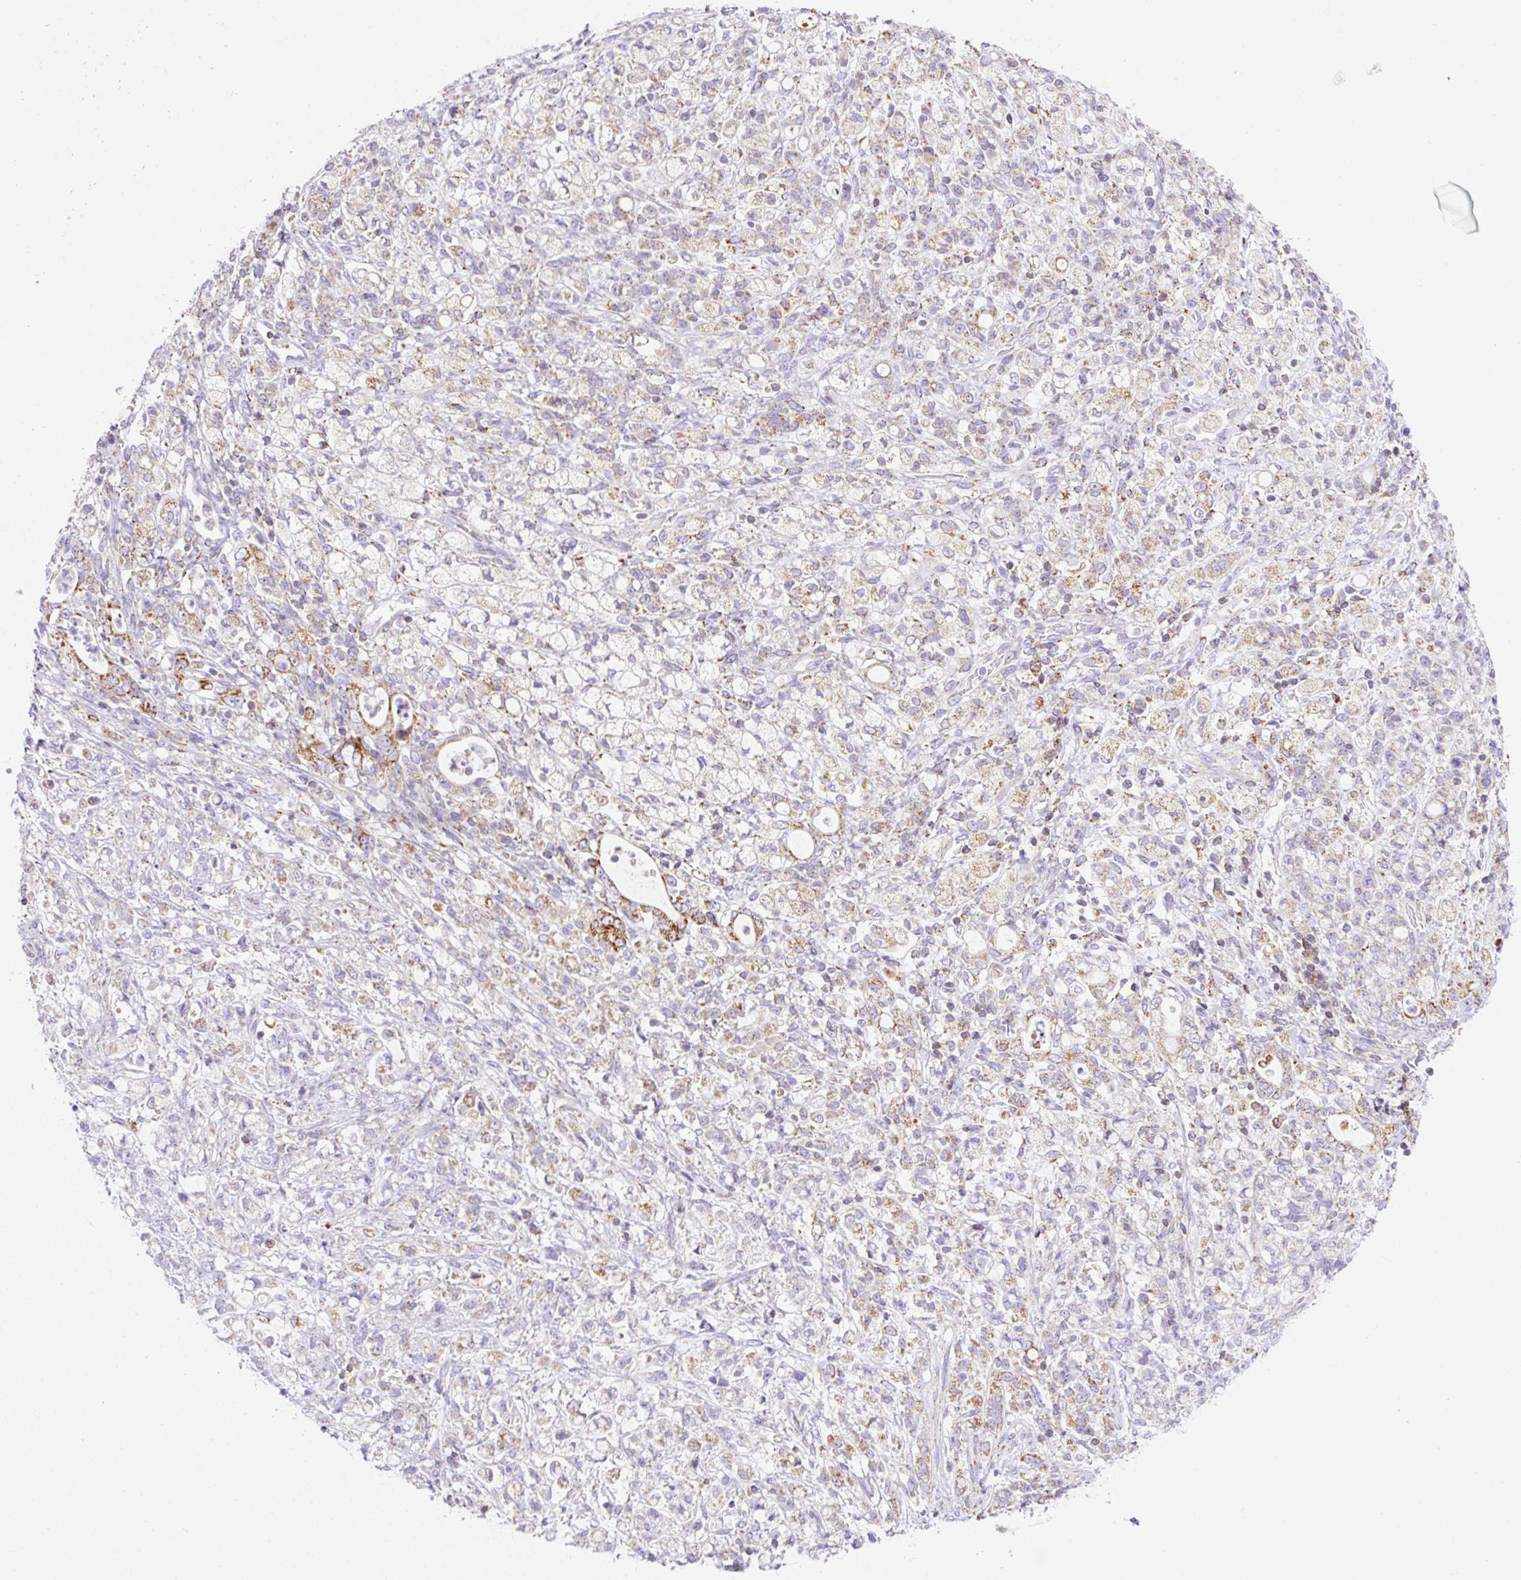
{"staining": {"intensity": "weak", "quantity": "25%-75%", "location": "cytoplasmic/membranous"}, "tissue": "stomach cancer", "cell_type": "Tumor cells", "image_type": "cancer", "snomed": [{"axis": "morphology", "description": "Adenocarcinoma, NOS"}, {"axis": "topography", "description": "Stomach"}], "caption": "Tumor cells exhibit low levels of weak cytoplasmic/membranous positivity in about 25%-75% of cells in stomach cancer.", "gene": "NF1", "patient": {"sex": "female", "age": 60}}